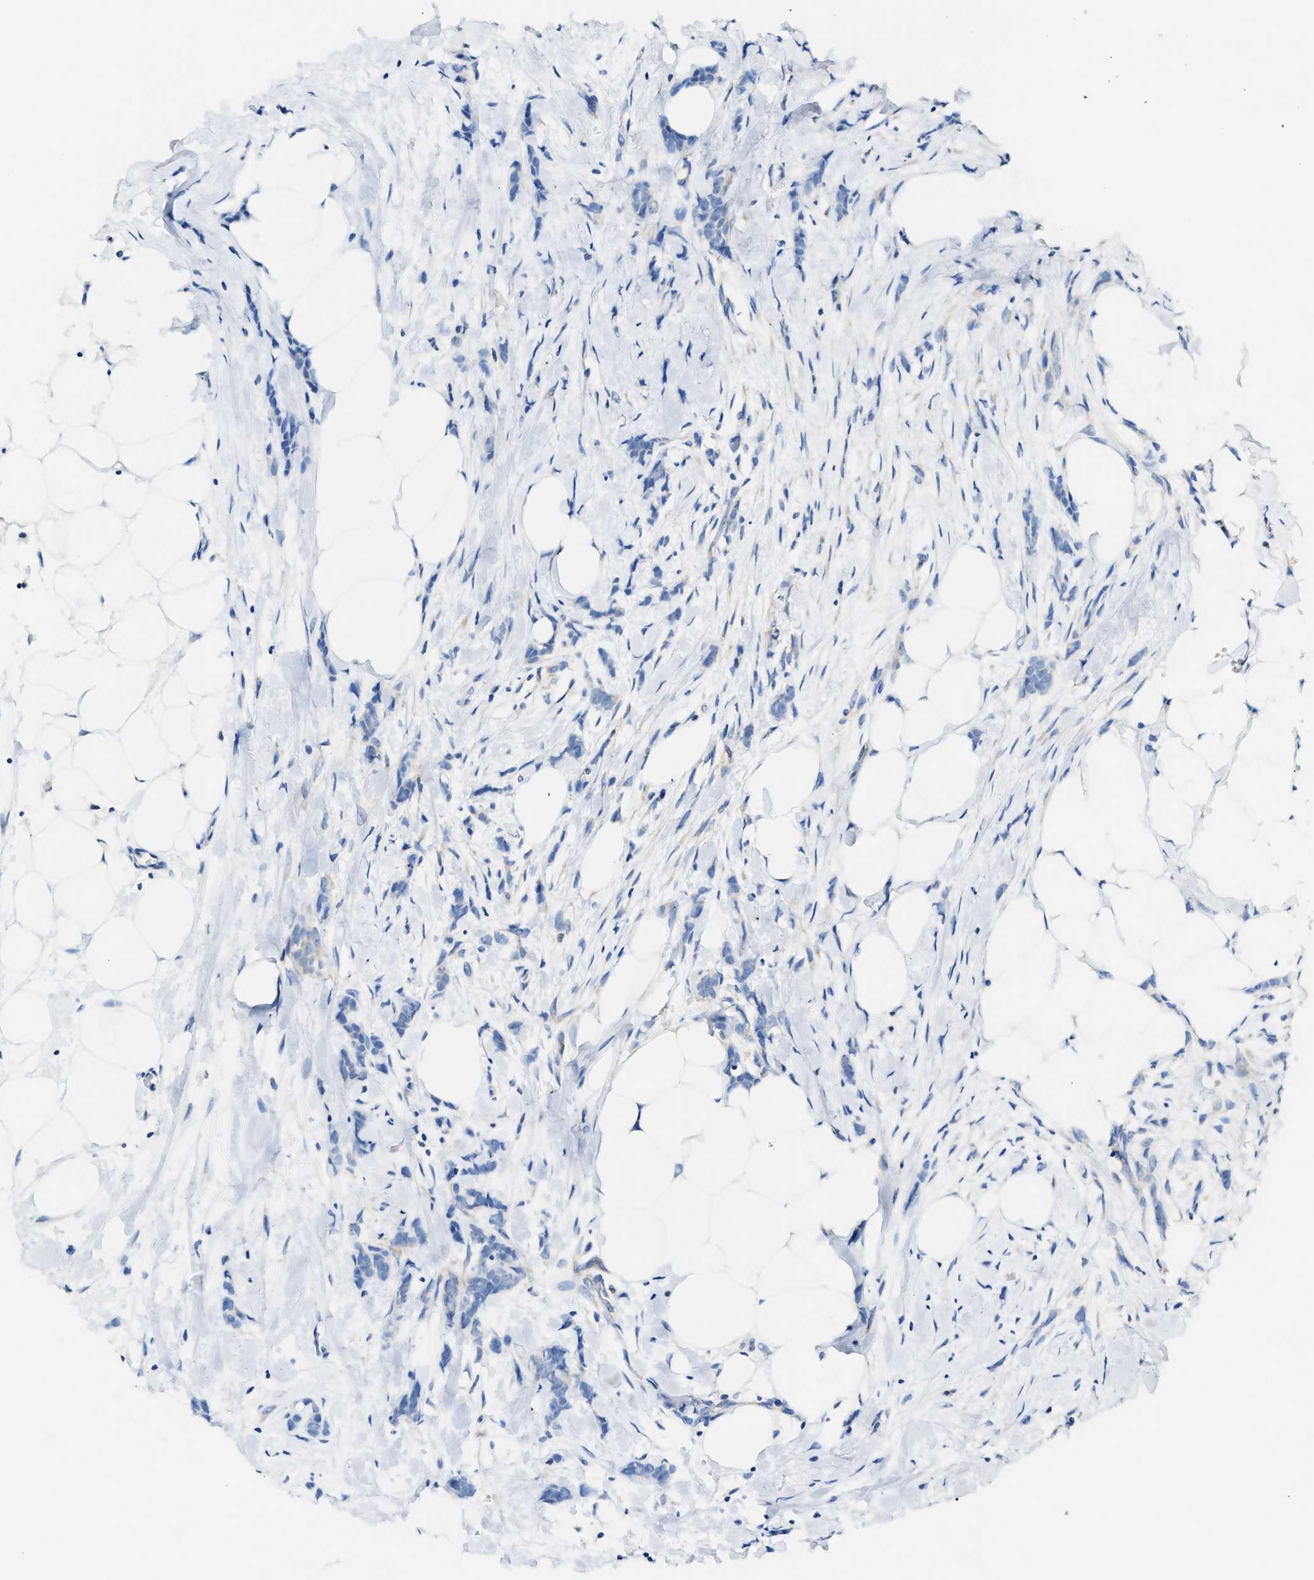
{"staining": {"intensity": "negative", "quantity": "none", "location": "none"}, "tissue": "breast cancer", "cell_type": "Tumor cells", "image_type": "cancer", "snomed": [{"axis": "morphology", "description": "Lobular carcinoma, in situ"}, {"axis": "morphology", "description": "Lobular carcinoma"}, {"axis": "topography", "description": "Breast"}], "caption": "Human lobular carcinoma in situ (breast) stained for a protein using IHC shows no expression in tumor cells.", "gene": "EIF2AK2", "patient": {"sex": "female", "age": 41}}